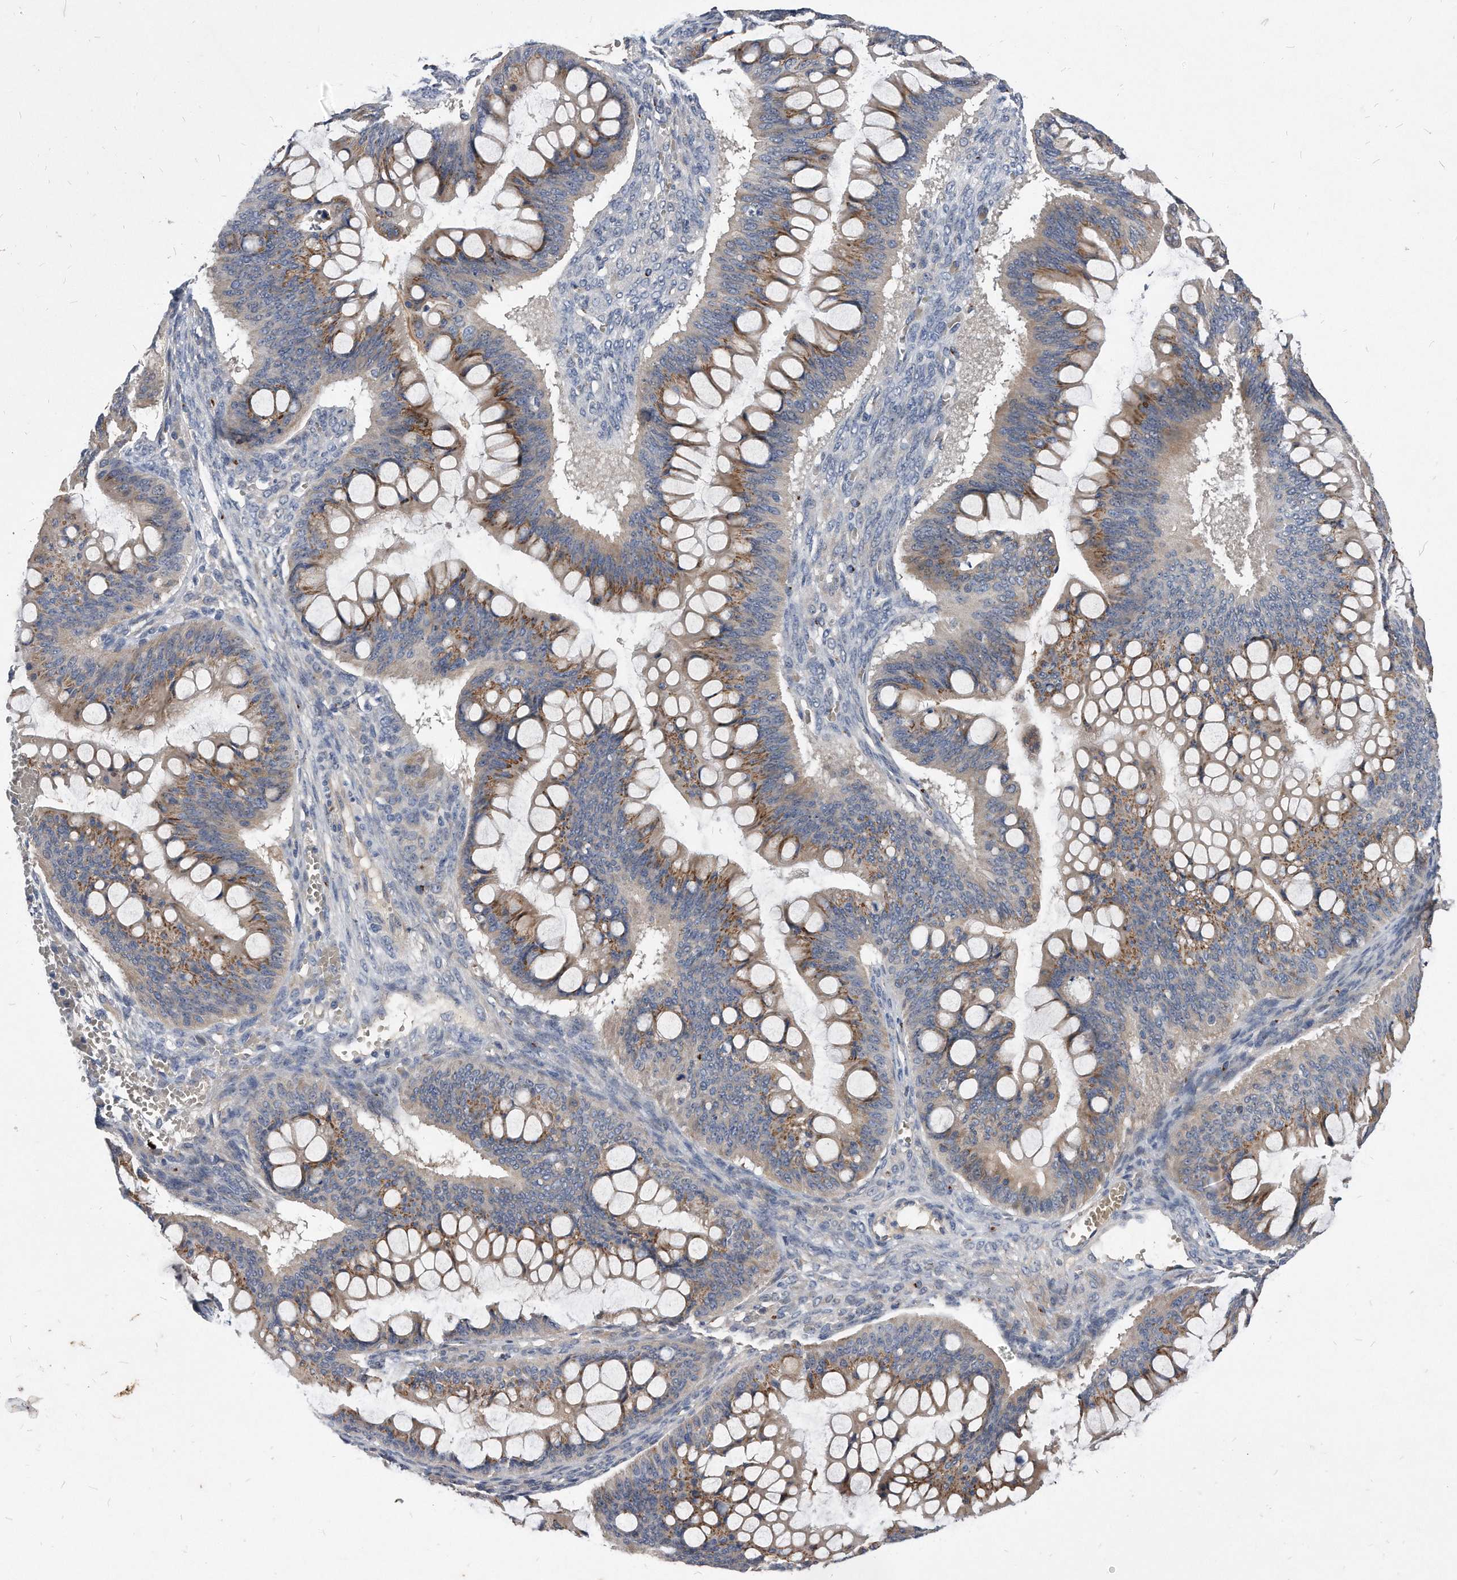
{"staining": {"intensity": "moderate", "quantity": ">75%", "location": "cytoplasmic/membranous"}, "tissue": "ovarian cancer", "cell_type": "Tumor cells", "image_type": "cancer", "snomed": [{"axis": "morphology", "description": "Cystadenocarcinoma, mucinous, NOS"}, {"axis": "topography", "description": "Ovary"}], "caption": "About >75% of tumor cells in ovarian cancer (mucinous cystadenocarcinoma) demonstrate moderate cytoplasmic/membranous protein staining as visualized by brown immunohistochemical staining.", "gene": "MGAT4A", "patient": {"sex": "female", "age": 73}}